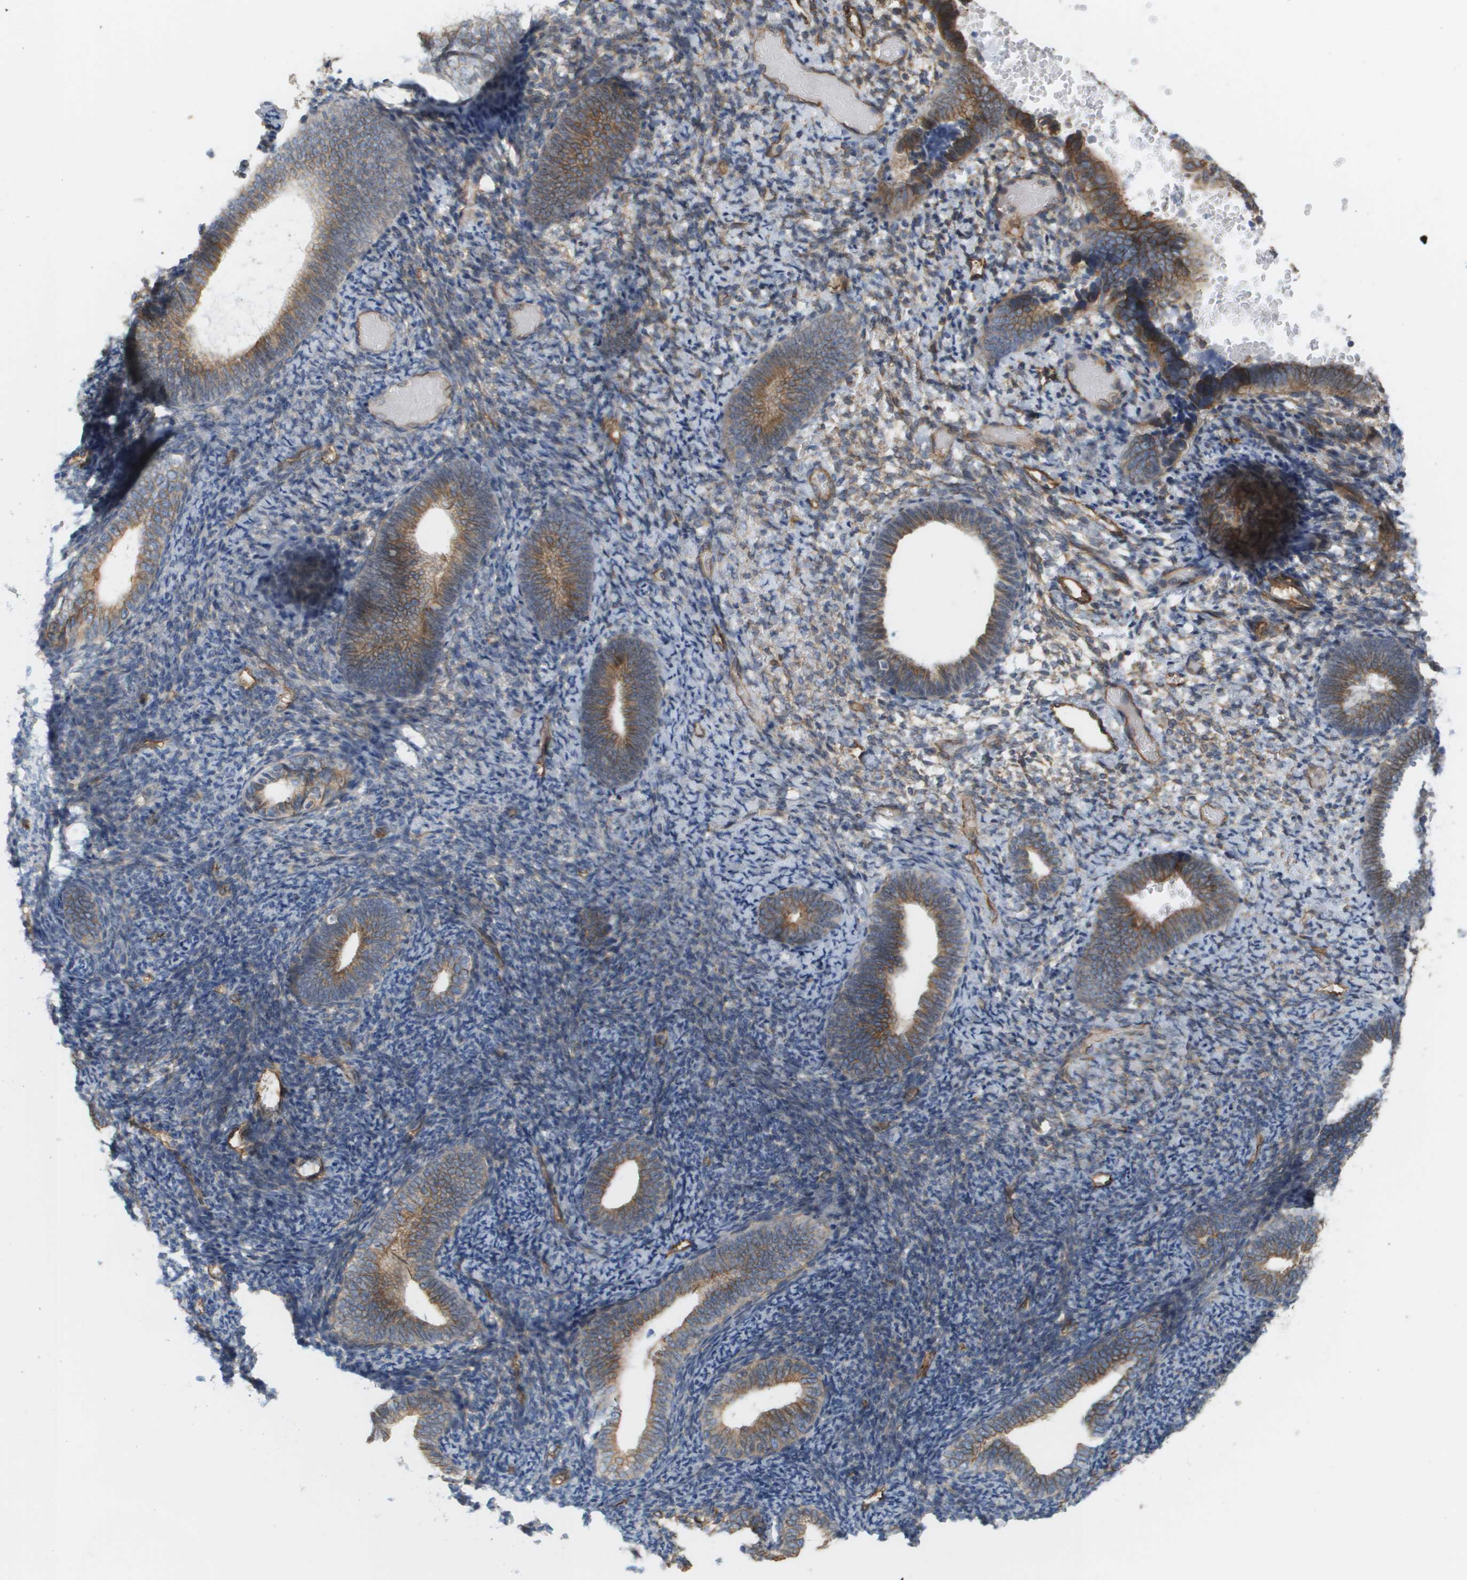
{"staining": {"intensity": "weak", "quantity": "<25%", "location": "cytoplasmic/membranous"}, "tissue": "endometrium", "cell_type": "Cells in endometrial stroma", "image_type": "normal", "snomed": [{"axis": "morphology", "description": "Normal tissue, NOS"}, {"axis": "topography", "description": "Endometrium"}], "caption": "Immunohistochemistry of benign human endometrium shows no staining in cells in endometrial stroma.", "gene": "SGMS2", "patient": {"sex": "female", "age": 66}}